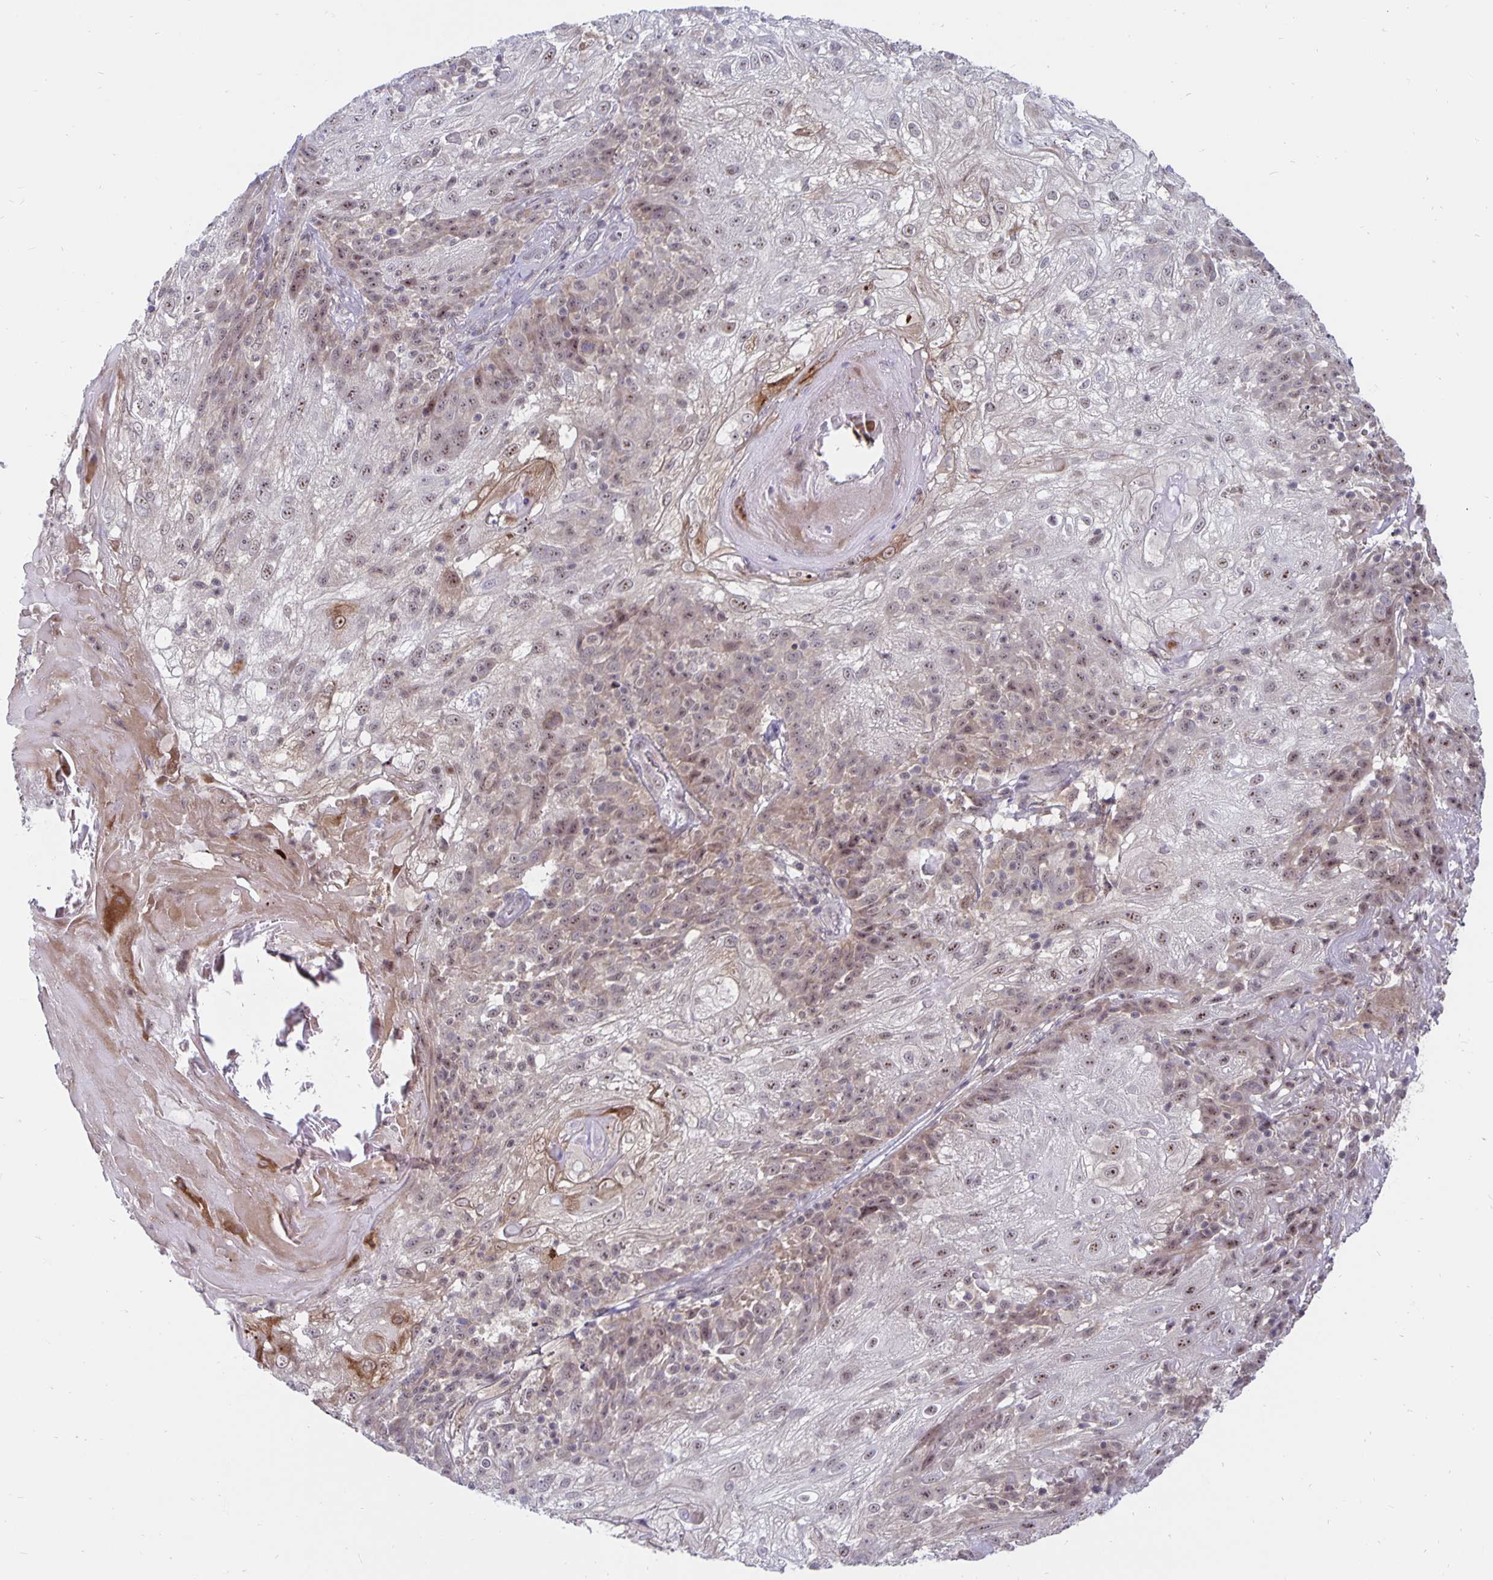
{"staining": {"intensity": "weak", "quantity": "25%-75%", "location": "nuclear"}, "tissue": "skin cancer", "cell_type": "Tumor cells", "image_type": "cancer", "snomed": [{"axis": "morphology", "description": "Normal tissue, NOS"}, {"axis": "morphology", "description": "Squamous cell carcinoma, NOS"}, {"axis": "topography", "description": "Skin"}], "caption": "Human skin cancer (squamous cell carcinoma) stained for a protein (brown) shows weak nuclear positive expression in about 25%-75% of tumor cells.", "gene": "EXOC6B", "patient": {"sex": "female", "age": 83}}